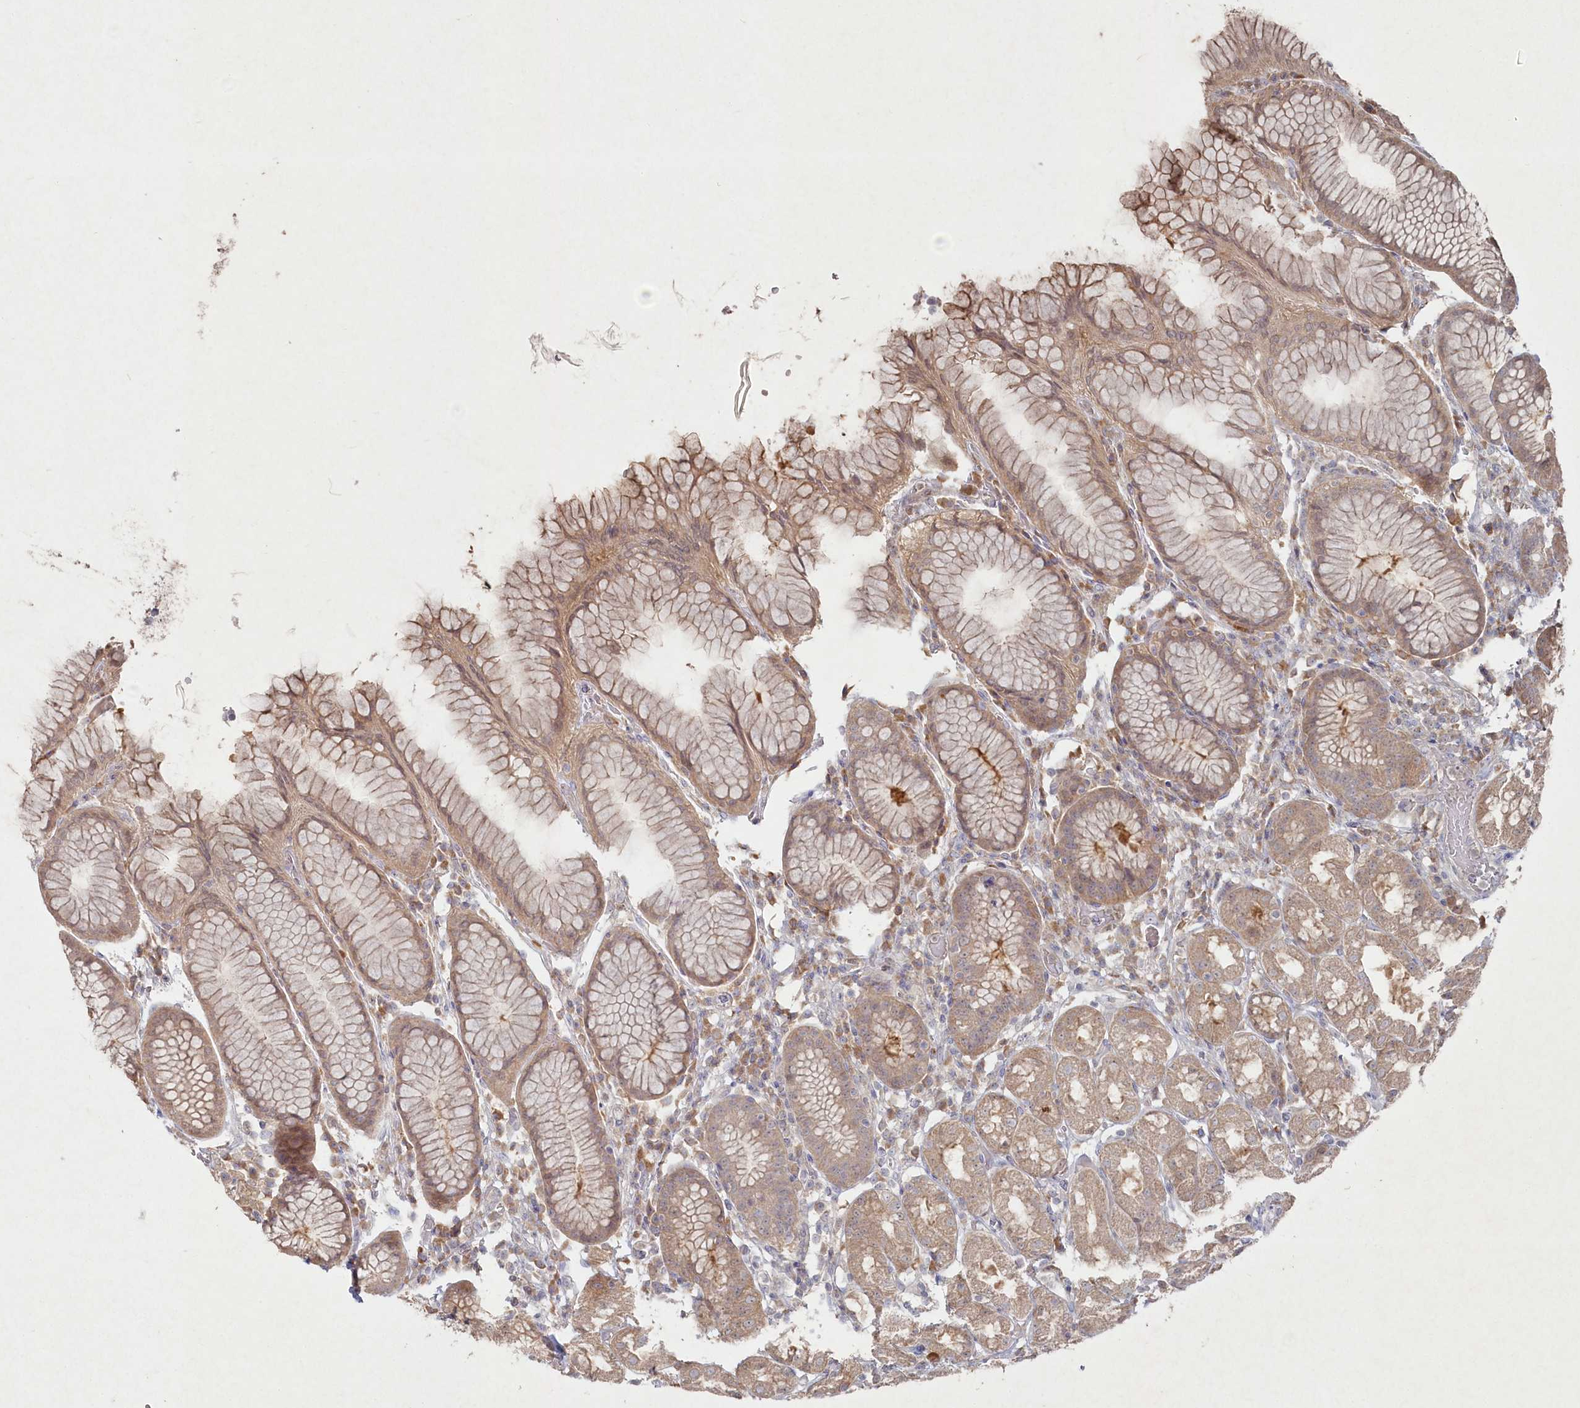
{"staining": {"intensity": "weak", "quantity": "25%-75%", "location": "cytoplasmic/membranous"}, "tissue": "stomach", "cell_type": "Glandular cells", "image_type": "normal", "snomed": [{"axis": "morphology", "description": "Normal tissue, NOS"}, {"axis": "topography", "description": "Stomach, lower"}], "caption": "Immunohistochemical staining of unremarkable human stomach shows weak cytoplasmic/membranous protein positivity in approximately 25%-75% of glandular cells.", "gene": "TGFBRAP1", "patient": {"sex": "female", "age": 56}}